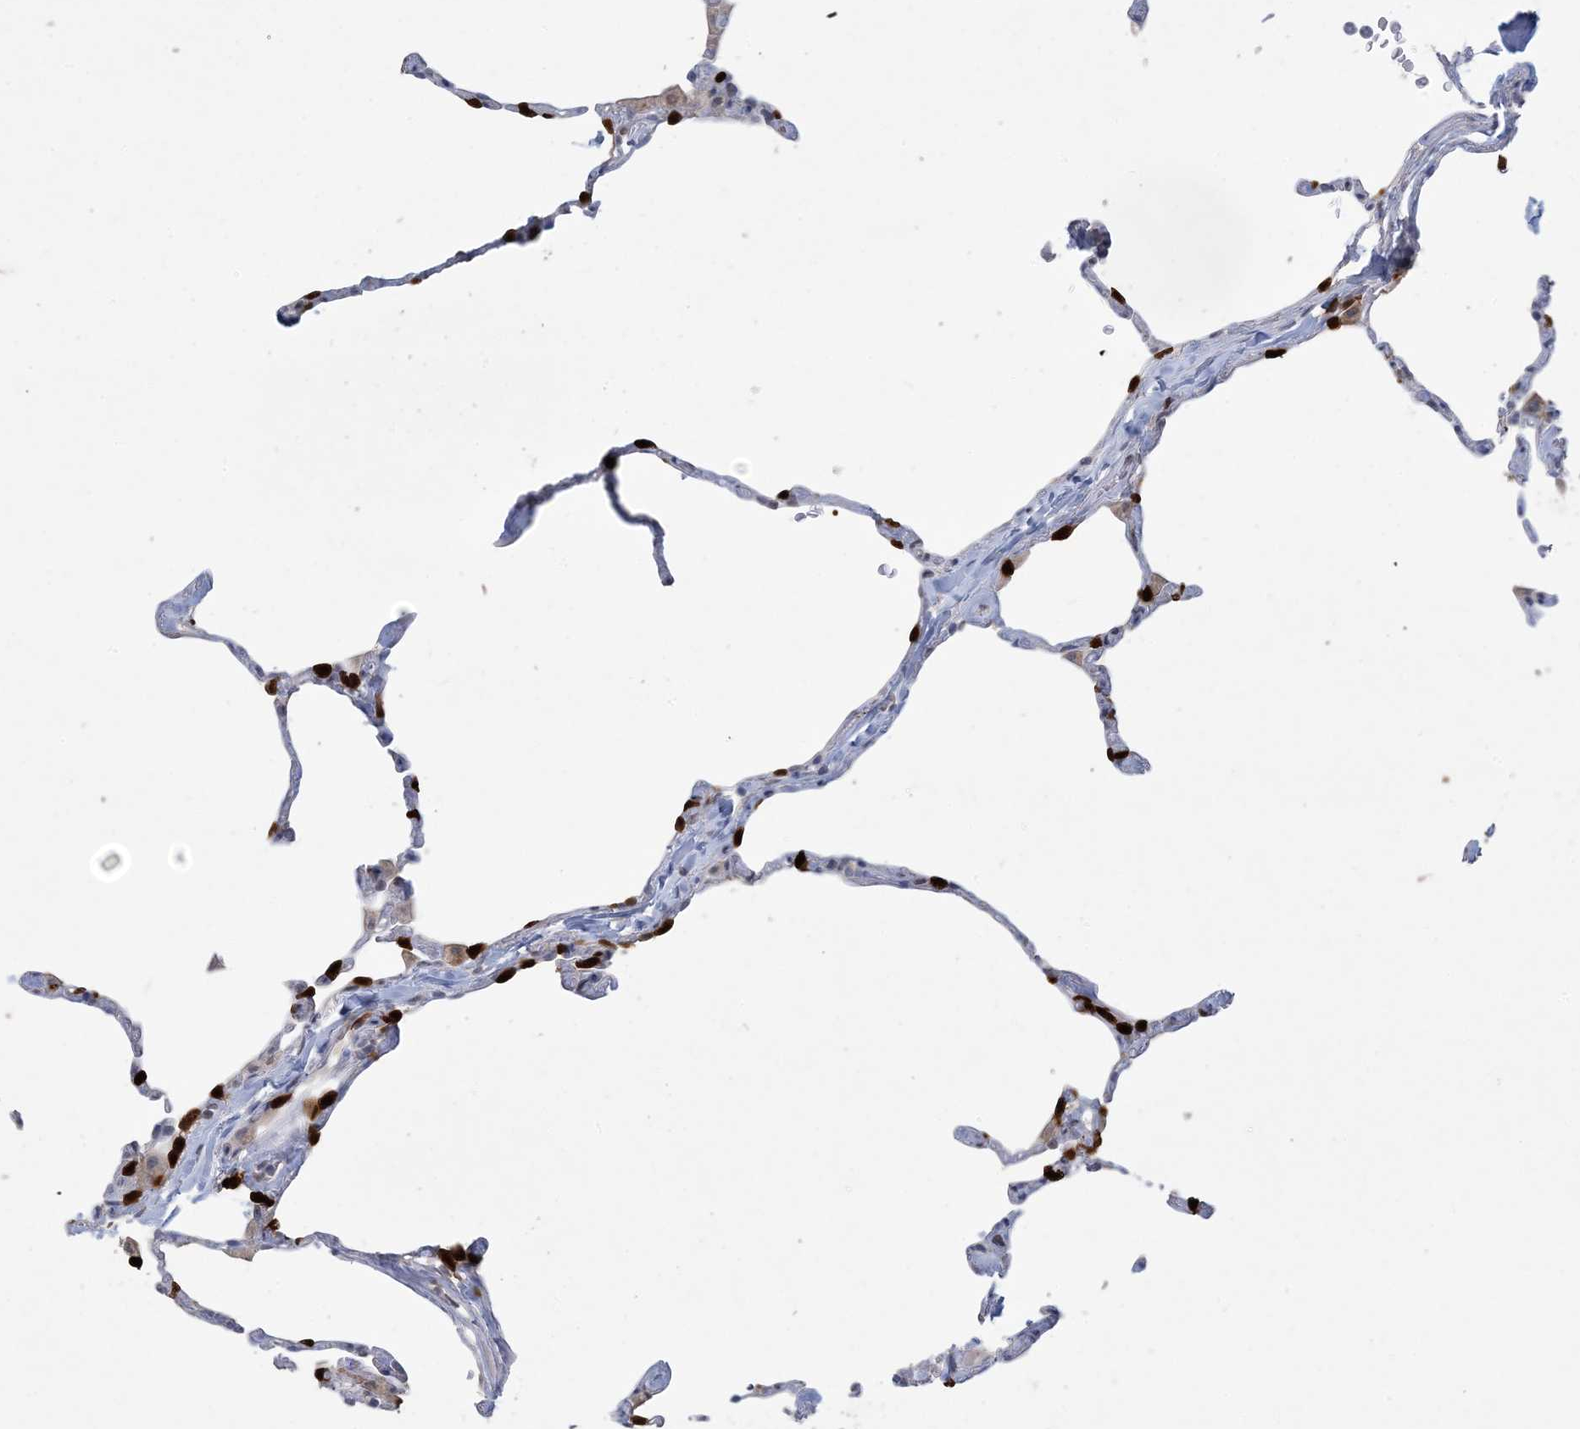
{"staining": {"intensity": "strong", "quantity": "25%-75%", "location": "cytoplasmic/membranous,nuclear"}, "tissue": "lung", "cell_type": "Alveolar cells", "image_type": "normal", "snomed": [{"axis": "morphology", "description": "Normal tissue, NOS"}, {"axis": "topography", "description": "Lung"}], "caption": "Alveolar cells show strong cytoplasmic/membranous,nuclear expression in about 25%-75% of cells in unremarkable lung. (DAB = brown stain, brightfield microscopy at high magnification).", "gene": "HMGCS1", "patient": {"sex": "male", "age": 65}}